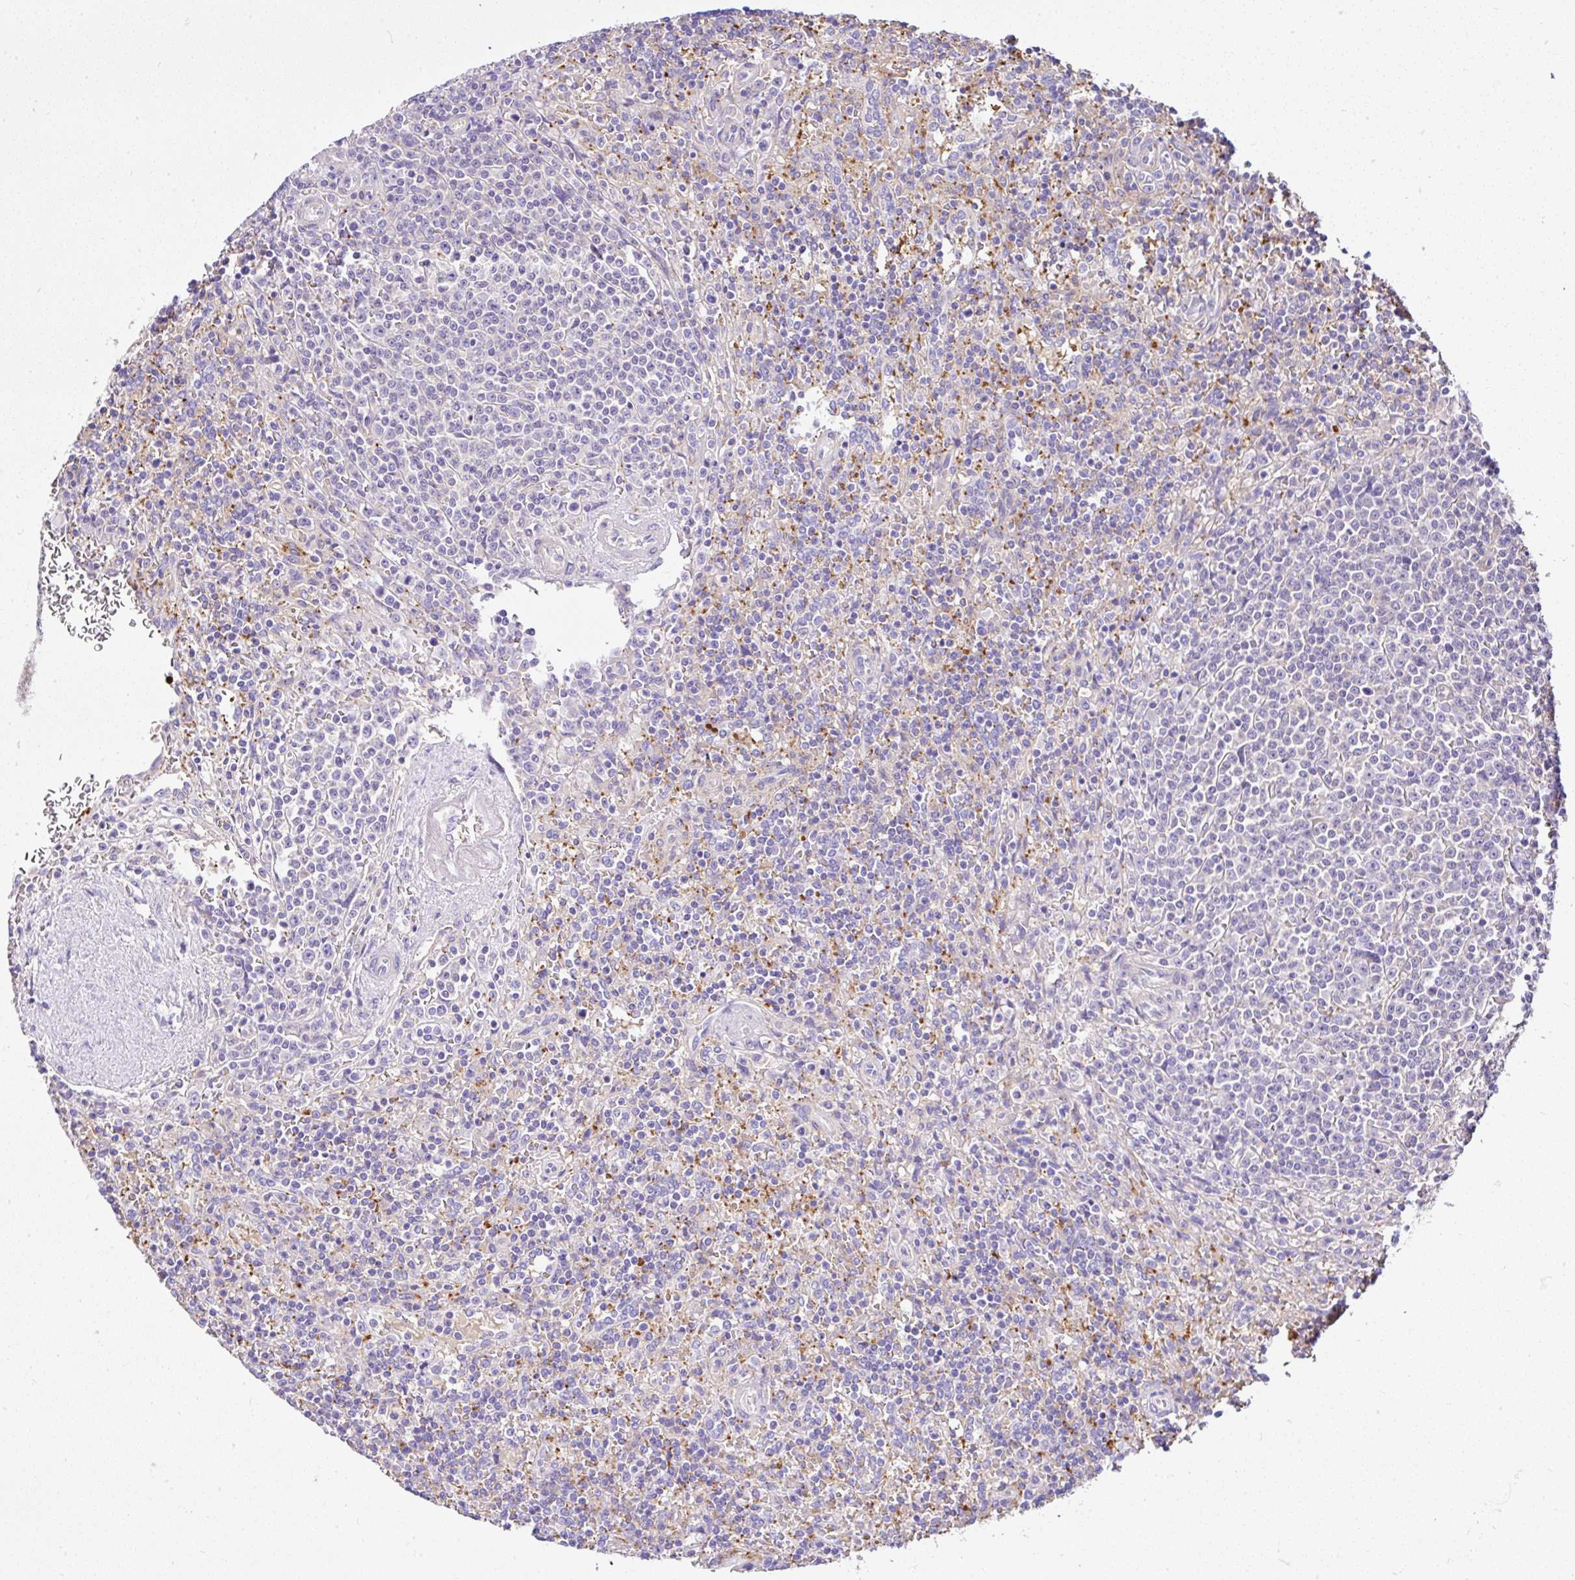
{"staining": {"intensity": "negative", "quantity": "none", "location": "none"}, "tissue": "lymphoma", "cell_type": "Tumor cells", "image_type": "cancer", "snomed": [{"axis": "morphology", "description": "Malignant lymphoma, non-Hodgkin's type, Low grade"}, {"axis": "topography", "description": "Spleen"}], "caption": "Tumor cells show no significant protein expression in lymphoma.", "gene": "CCDC142", "patient": {"sex": "male", "age": 67}}